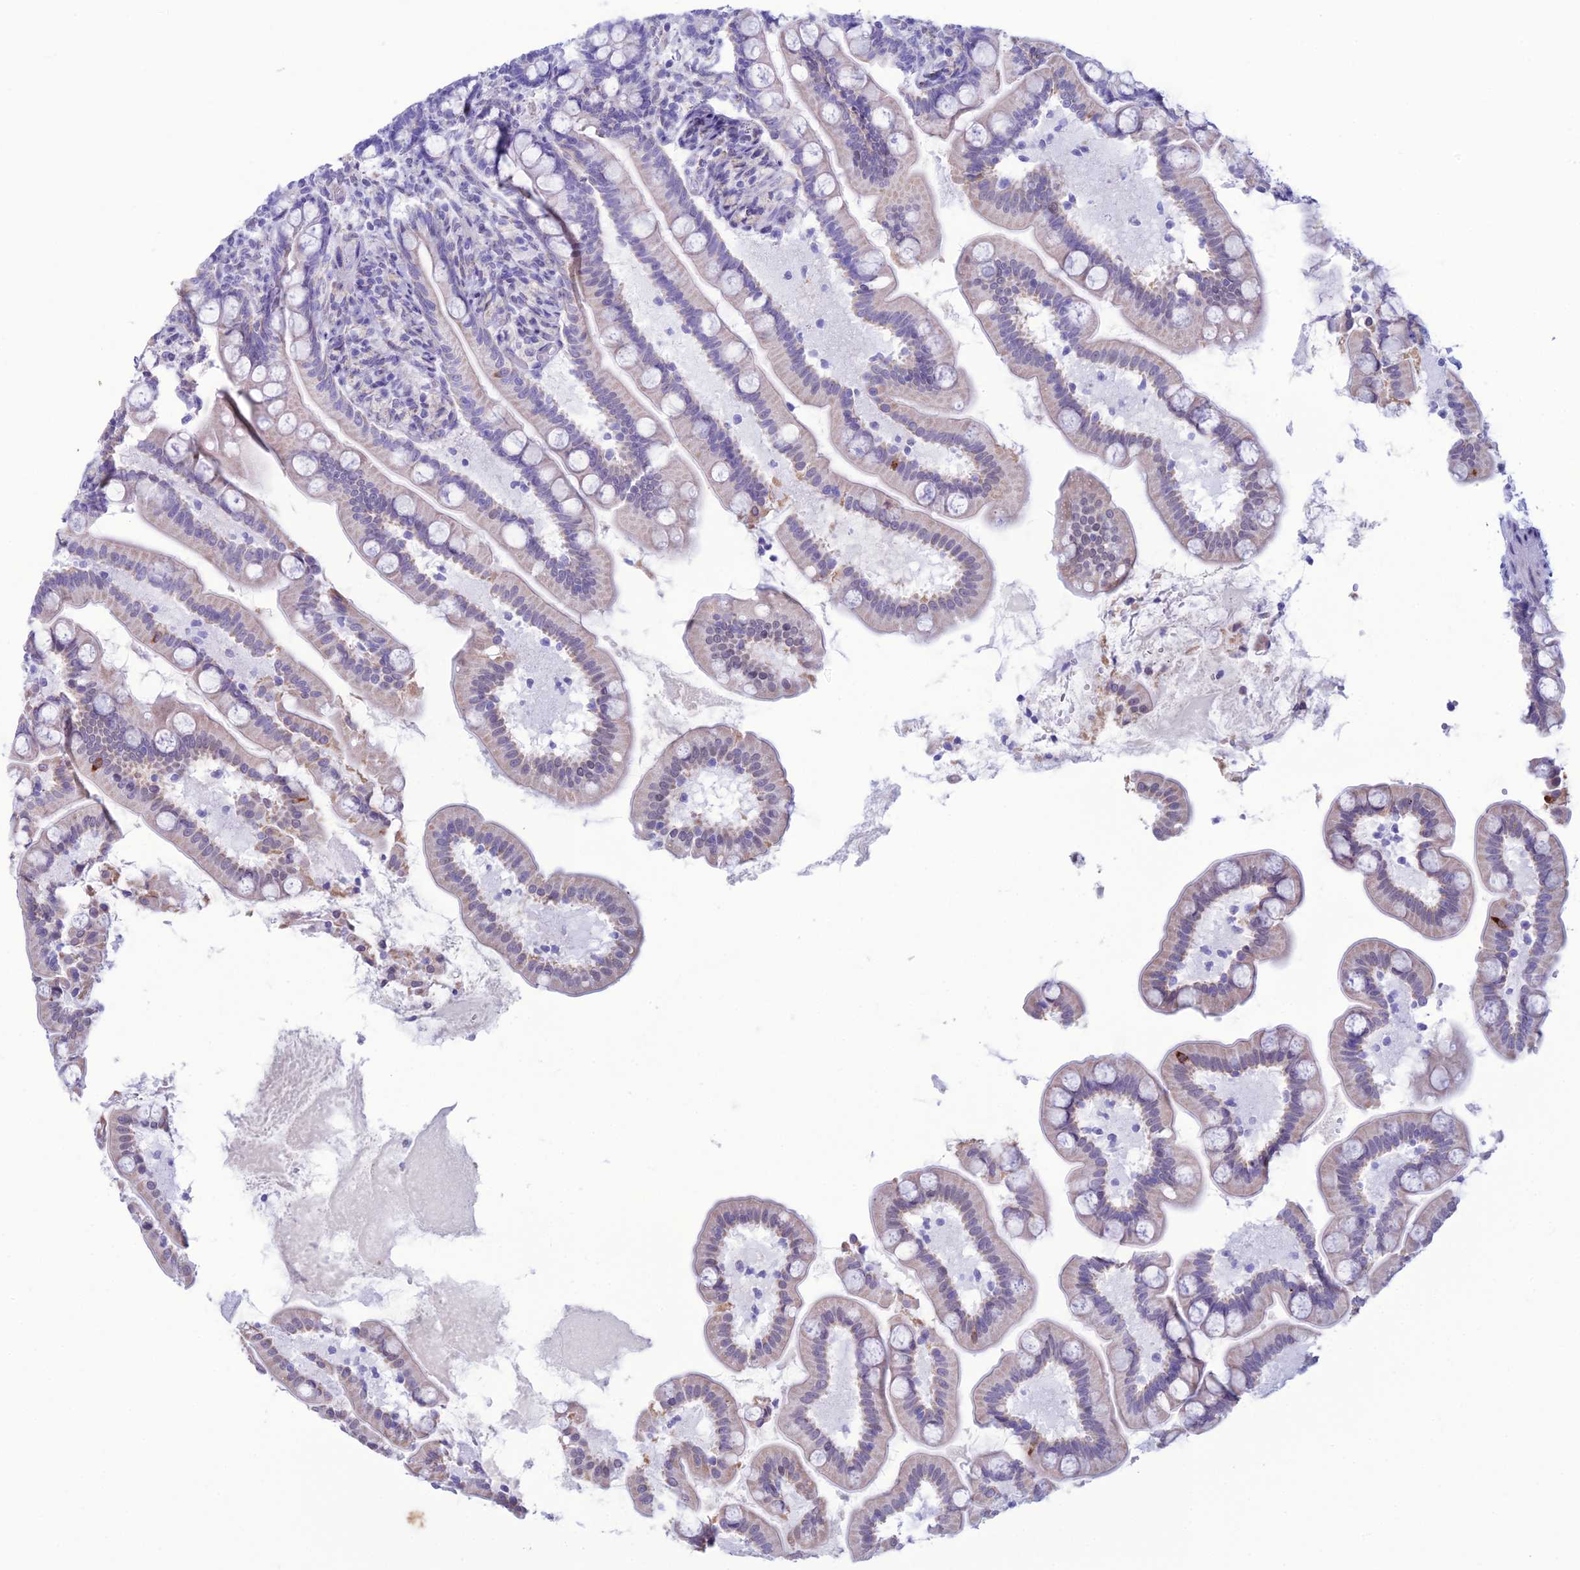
{"staining": {"intensity": "weak", "quantity": "<25%", "location": "cytoplasmic/membranous"}, "tissue": "small intestine", "cell_type": "Glandular cells", "image_type": "normal", "snomed": [{"axis": "morphology", "description": "Normal tissue, NOS"}, {"axis": "topography", "description": "Small intestine"}], "caption": "A photomicrograph of human small intestine is negative for staining in glandular cells. Brightfield microscopy of IHC stained with DAB (brown) and hematoxylin (blue), captured at high magnification.", "gene": "CFAP210", "patient": {"sex": "female", "age": 64}}